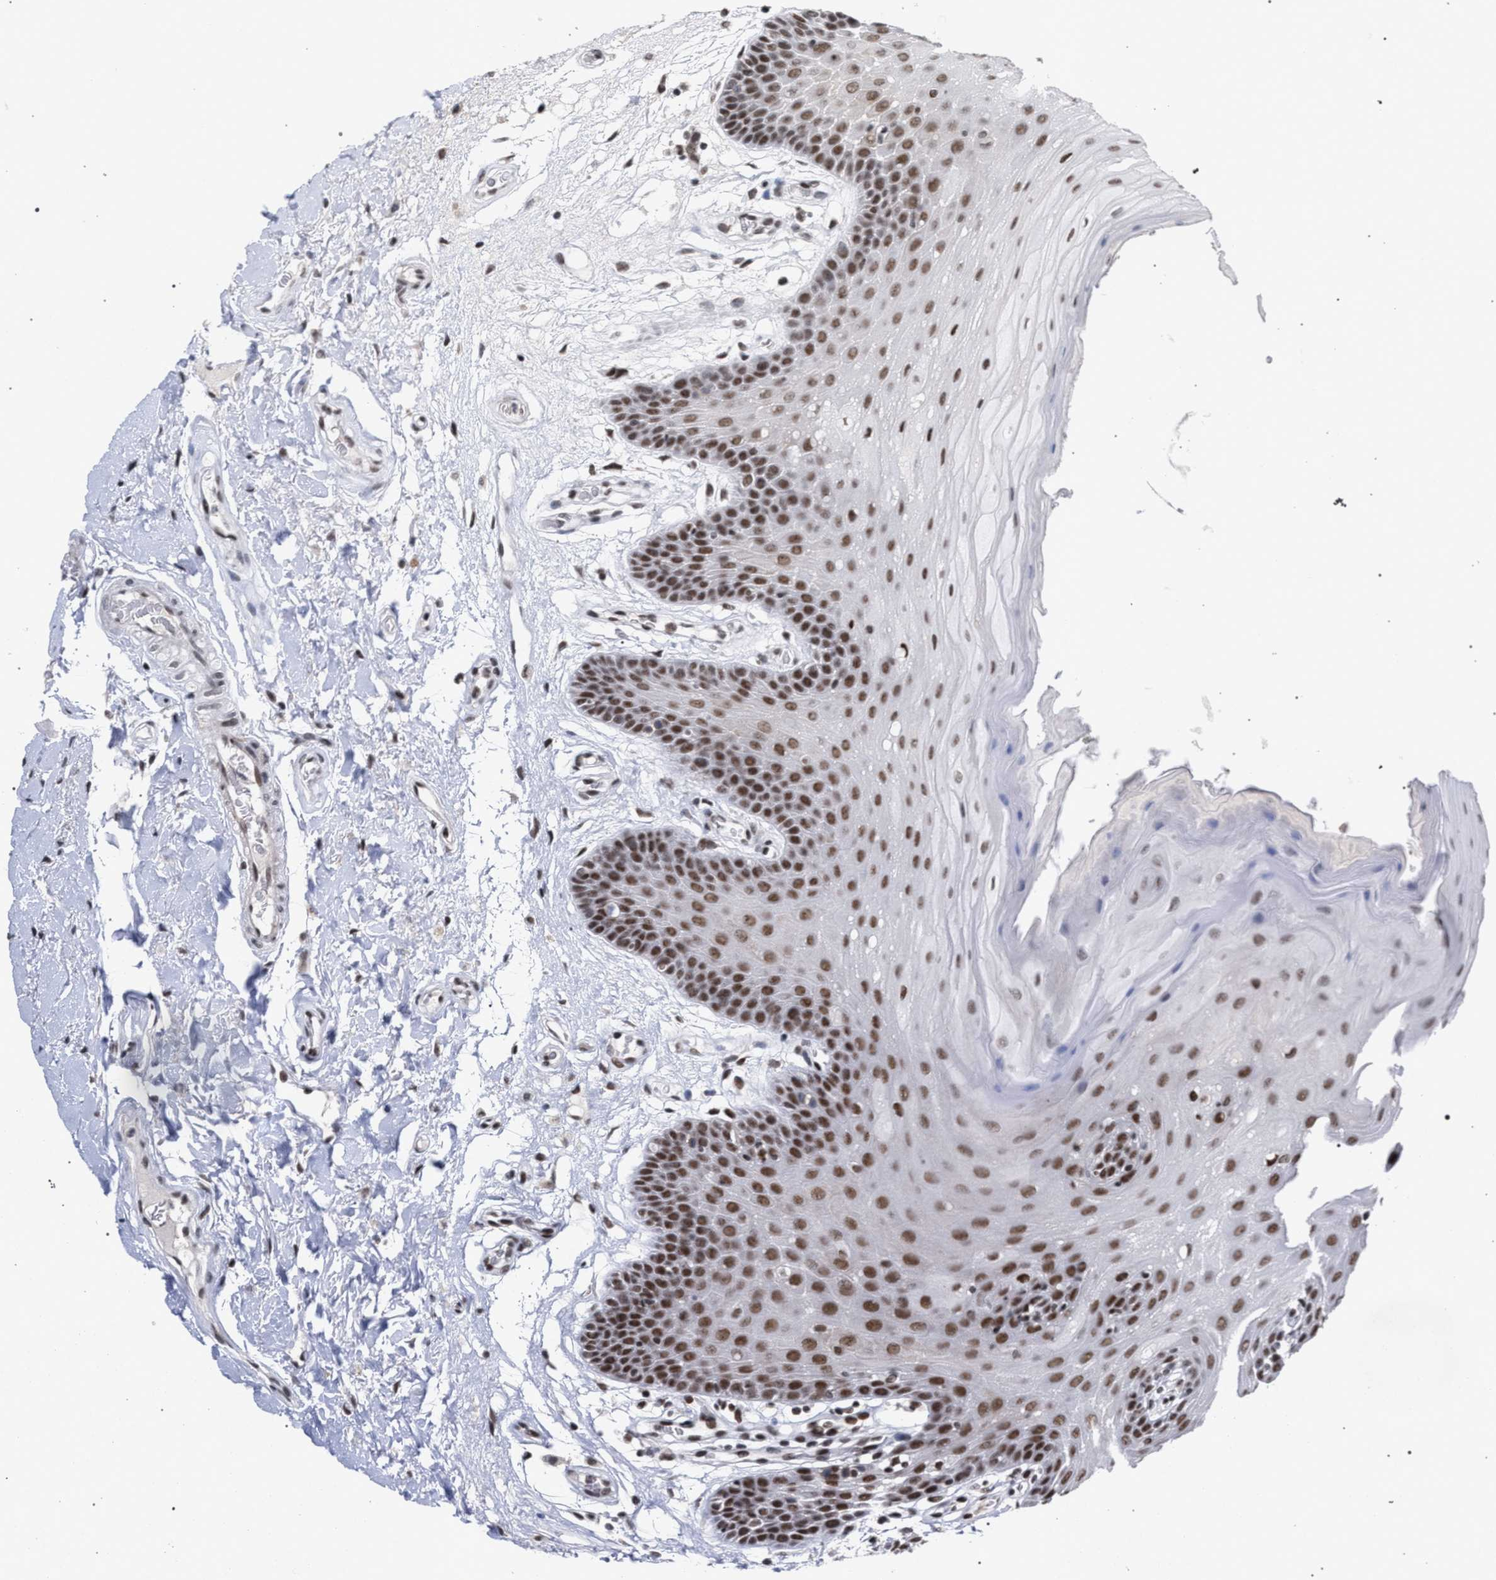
{"staining": {"intensity": "moderate", "quantity": ">75%", "location": "nuclear"}, "tissue": "oral mucosa", "cell_type": "Squamous epithelial cells", "image_type": "normal", "snomed": [{"axis": "morphology", "description": "Normal tissue, NOS"}, {"axis": "morphology", "description": "Squamous cell carcinoma, NOS"}, {"axis": "topography", "description": "Oral tissue"}, {"axis": "topography", "description": "Head-Neck"}], "caption": "Squamous epithelial cells display medium levels of moderate nuclear positivity in about >75% of cells in benign human oral mucosa. Ihc stains the protein in brown and the nuclei are stained blue.", "gene": "SCAF4", "patient": {"sex": "male", "age": 71}}